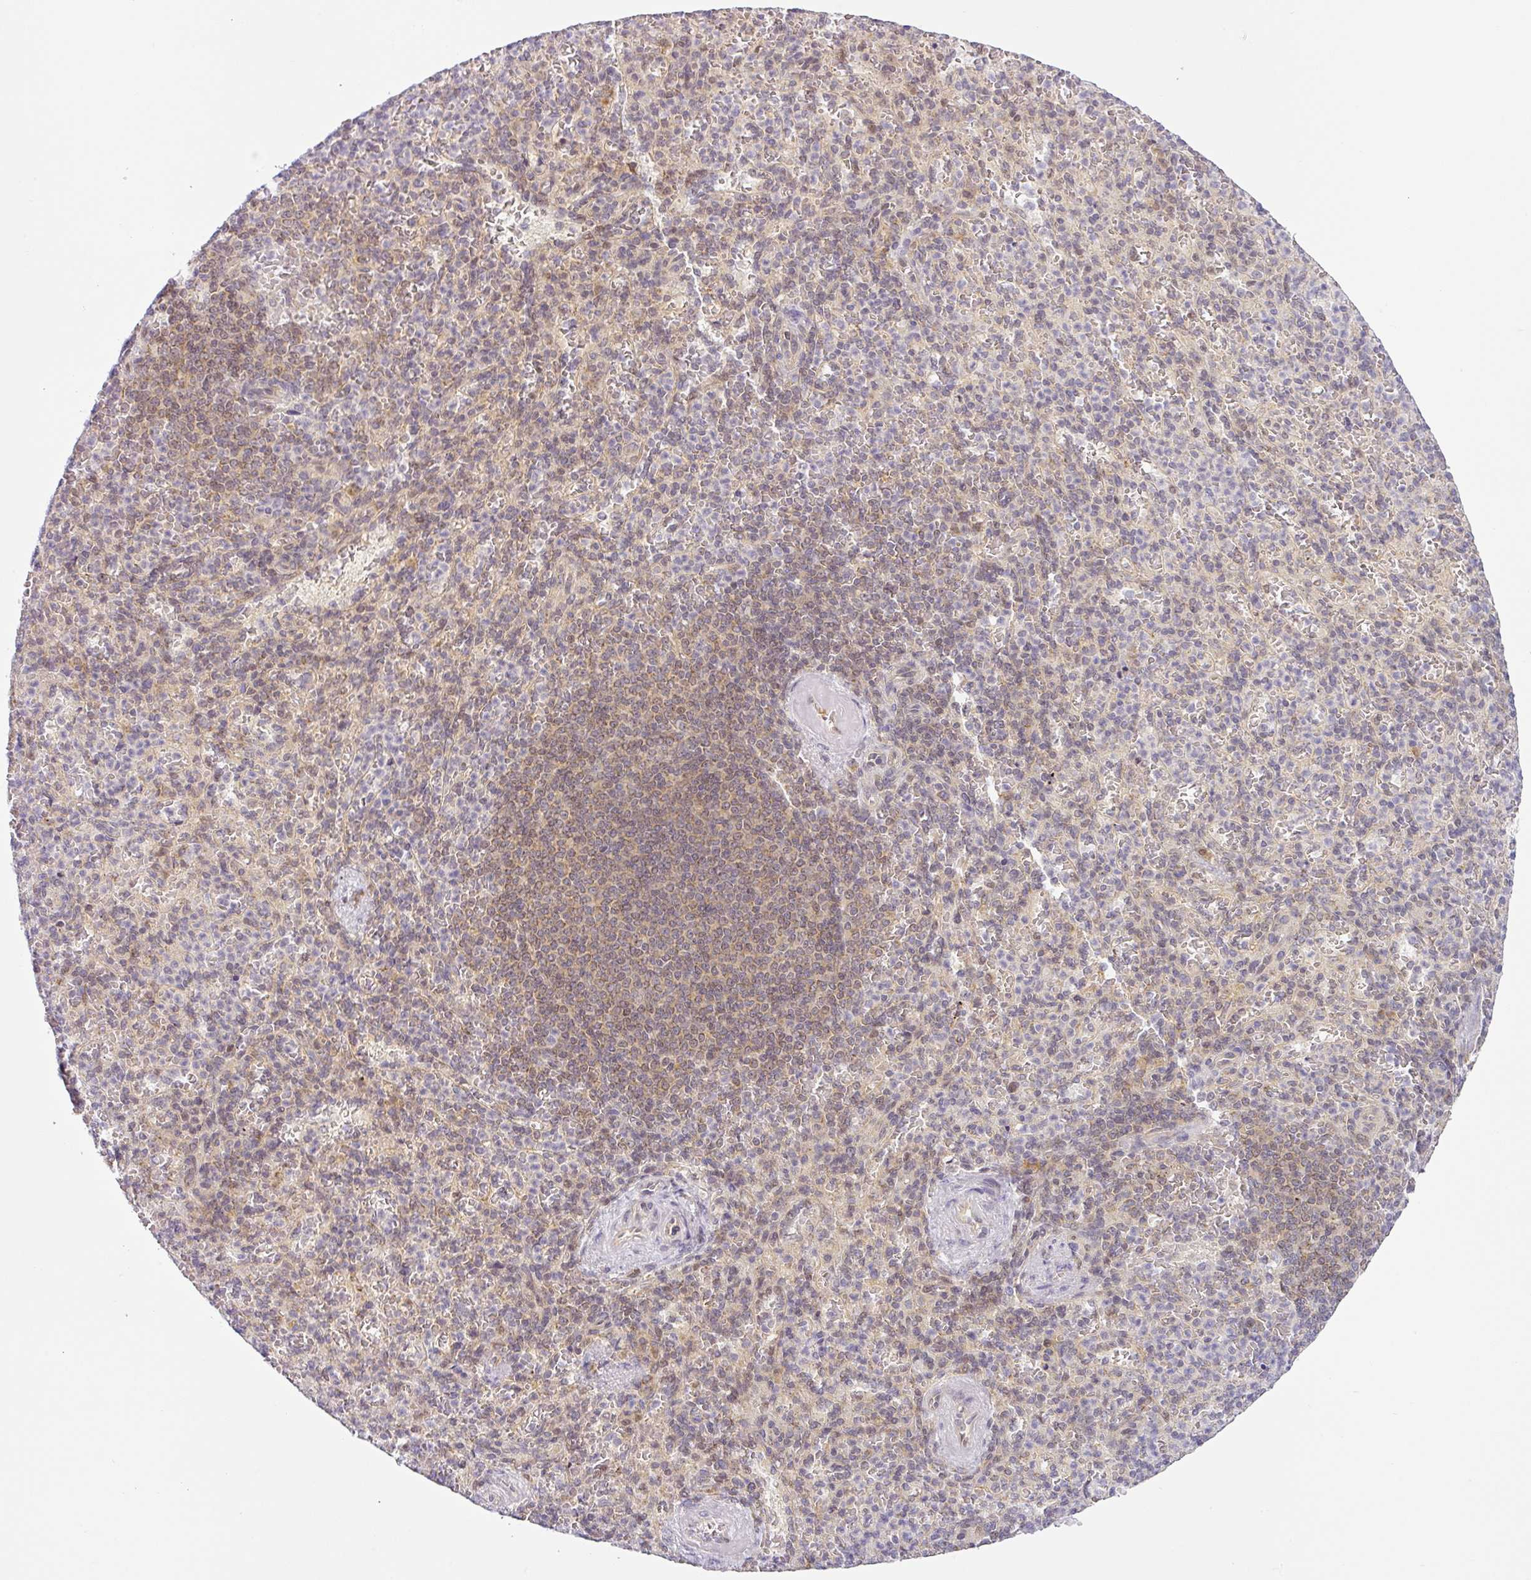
{"staining": {"intensity": "negative", "quantity": "none", "location": "none"}, "tissue": "spleen", "cell_type": "Cells in red pulp", "image_type": "normal", "snomed": [{"axis": "morphology", "description": "Normal tissue, NOS"}, {"axis": "topography", "description": "Spleen"}], "caption": "DAB (3,3'-diaminobenzidine) immunohistochemical staining of unremarkable human spleen displays no significant positivity in cells in red pulp.", "gene": "NDUFB2", "patient": {"sex": "female", "age": 74}}